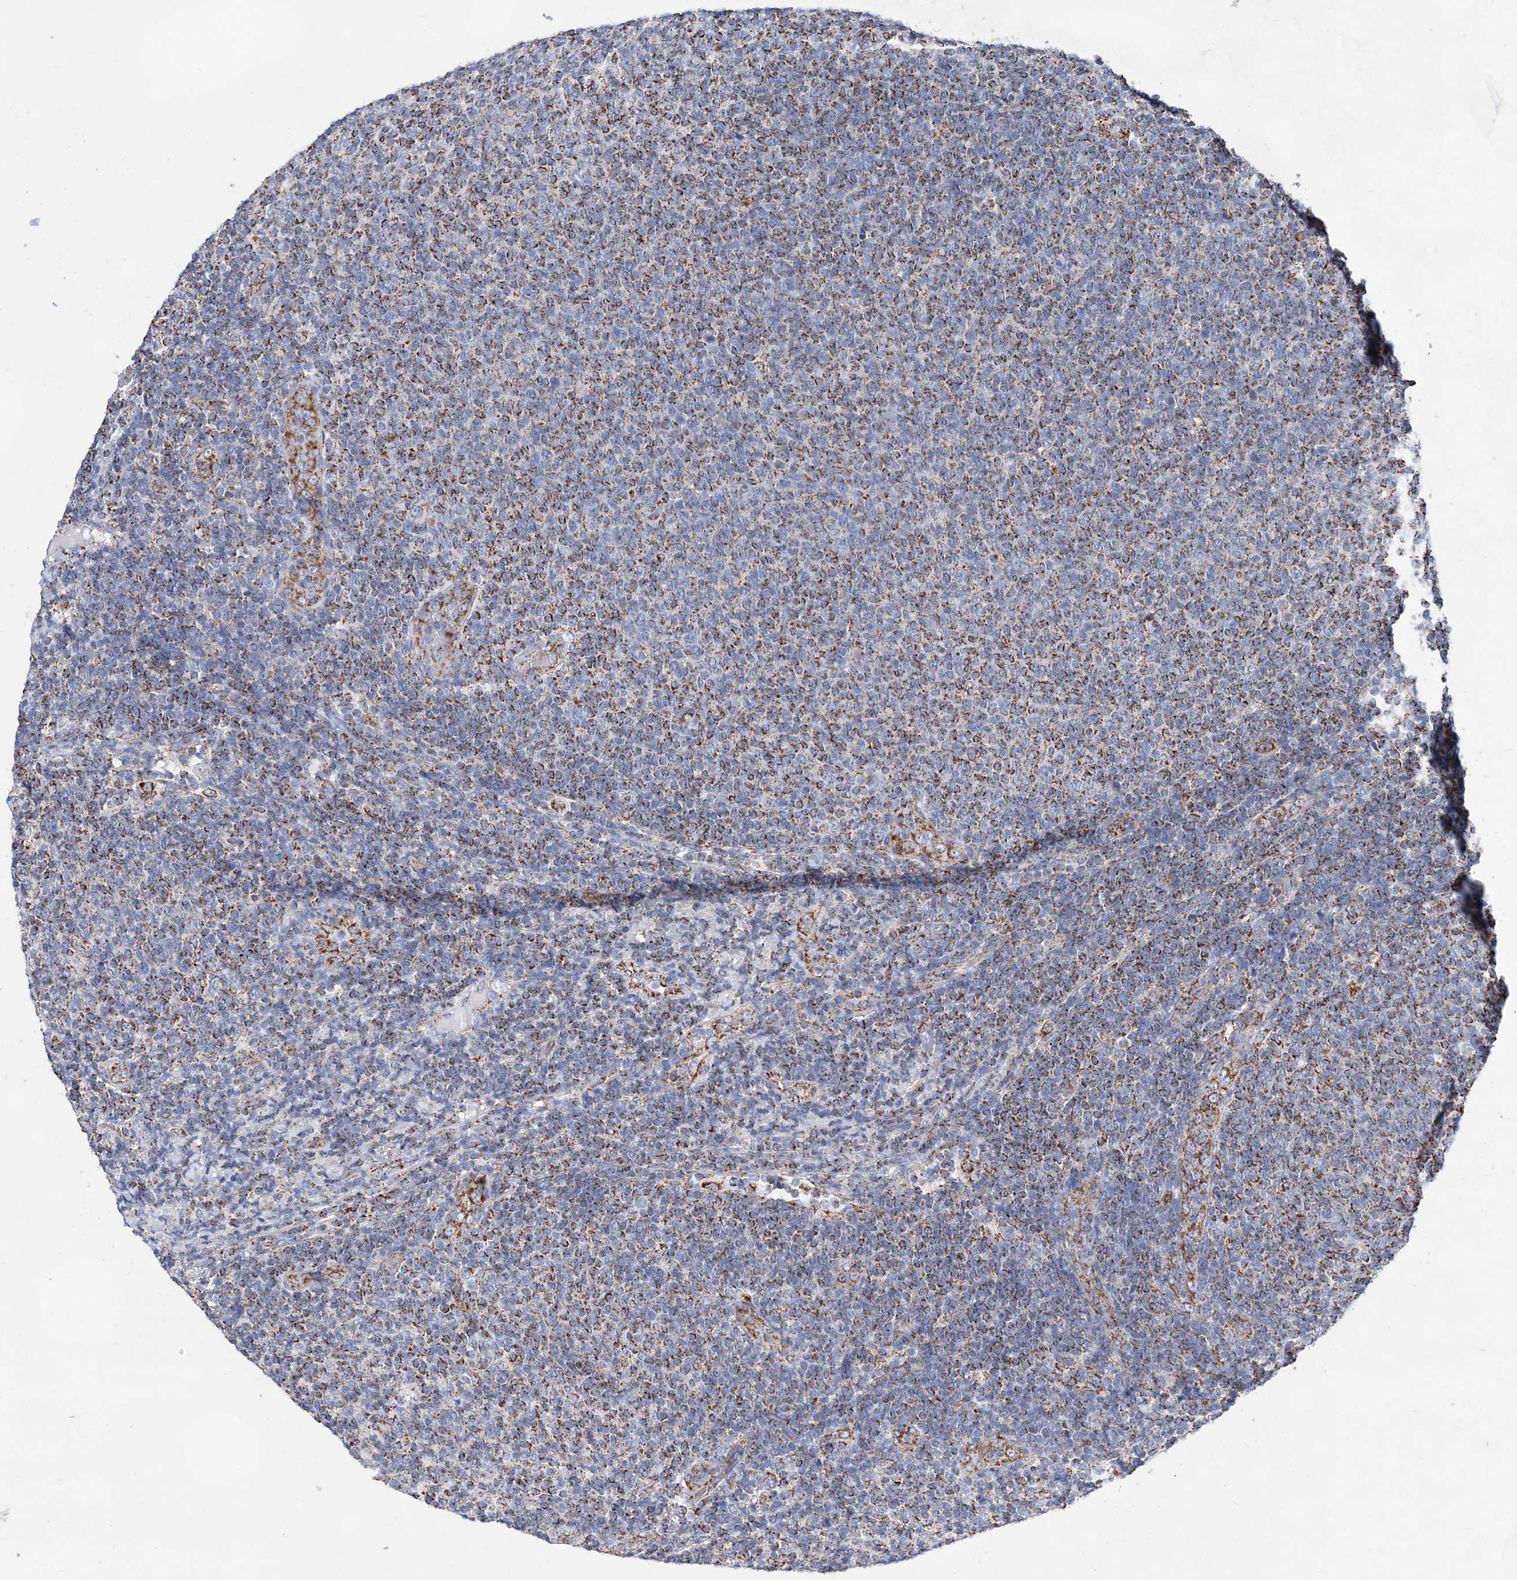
{"staining": {"intensity": "strong", "quantity": ">75%", "location": "cytoplasmic/membranous"}, "tissue": "lymphoma", "cell_type": "Tumor cells", "image_type": "cancer", "snomed": [{"axis": "morphology", "description": "Malignant lymphoma, non-Hodgkin's type, Low grade"}, {"axis": "topography", "description": "Lymph node"}], "caption": "DAB (3,3'-diaminobenzidine) immunohistochemical staining of lymphoma reveals strong cytoplasmic/membranous protein staining in approximately >75% of tumor cells. (Brightfield microscopy of DAB IHC at high magnification).", "gene": "ACOT9", "patient": {"sex": "male", "age": 66}}